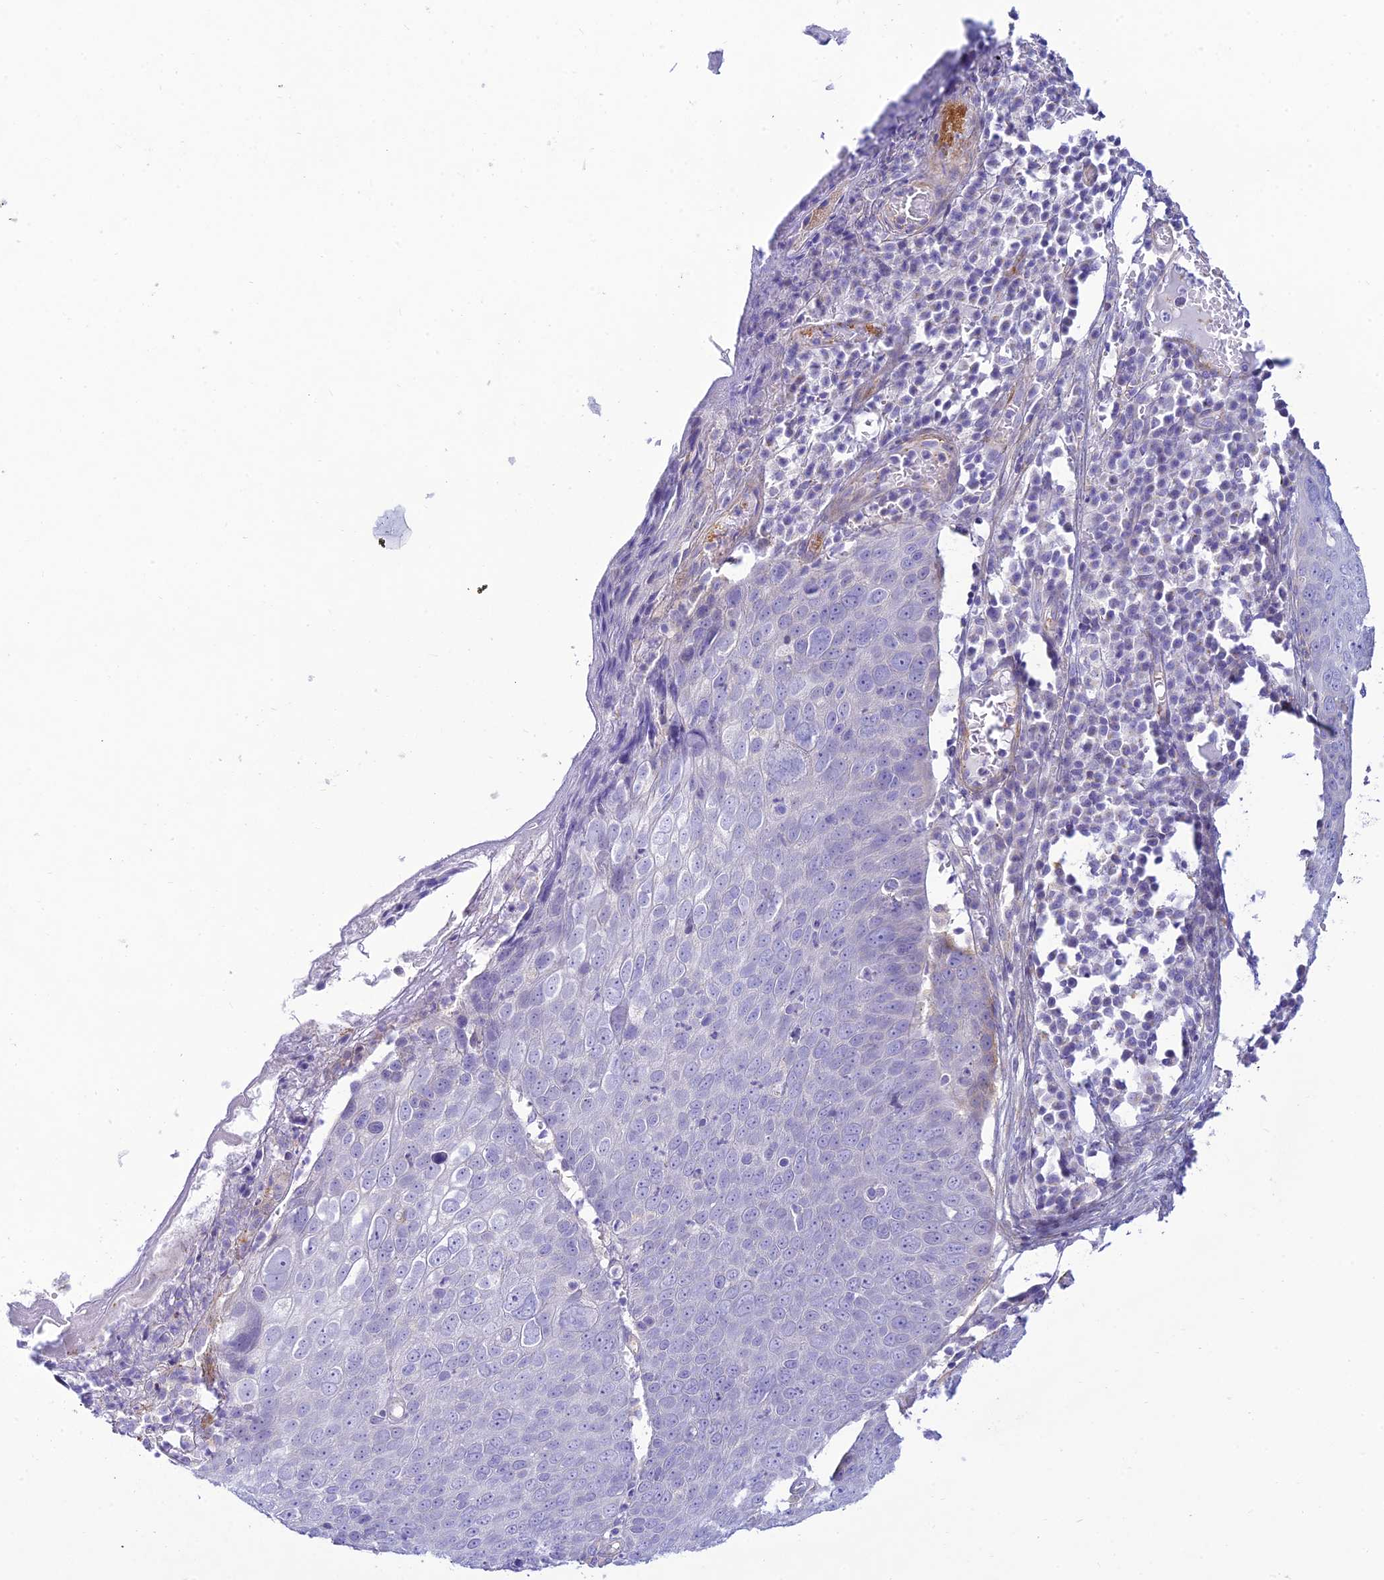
{"staining": {"intensity": "negative", "quantity": "none", "location": "none"}, "tissue": "skin cancer", "cell_type": "Tumor cells", "image_type": "cancer", "snomed": [{"axis": "morphology", "description": "Squamous cell carcinoma, NOS"}, {"axis": "topography", "description": "Skin"}], "caption": "Immunohistochemical staining of skin cancer shows no significant expression in tumor cells. (DAB IHC visualized using brightfield microscopy, high magnification).", "gene": "FBXW4", "patient": {"sex": "male", "age": 71}}